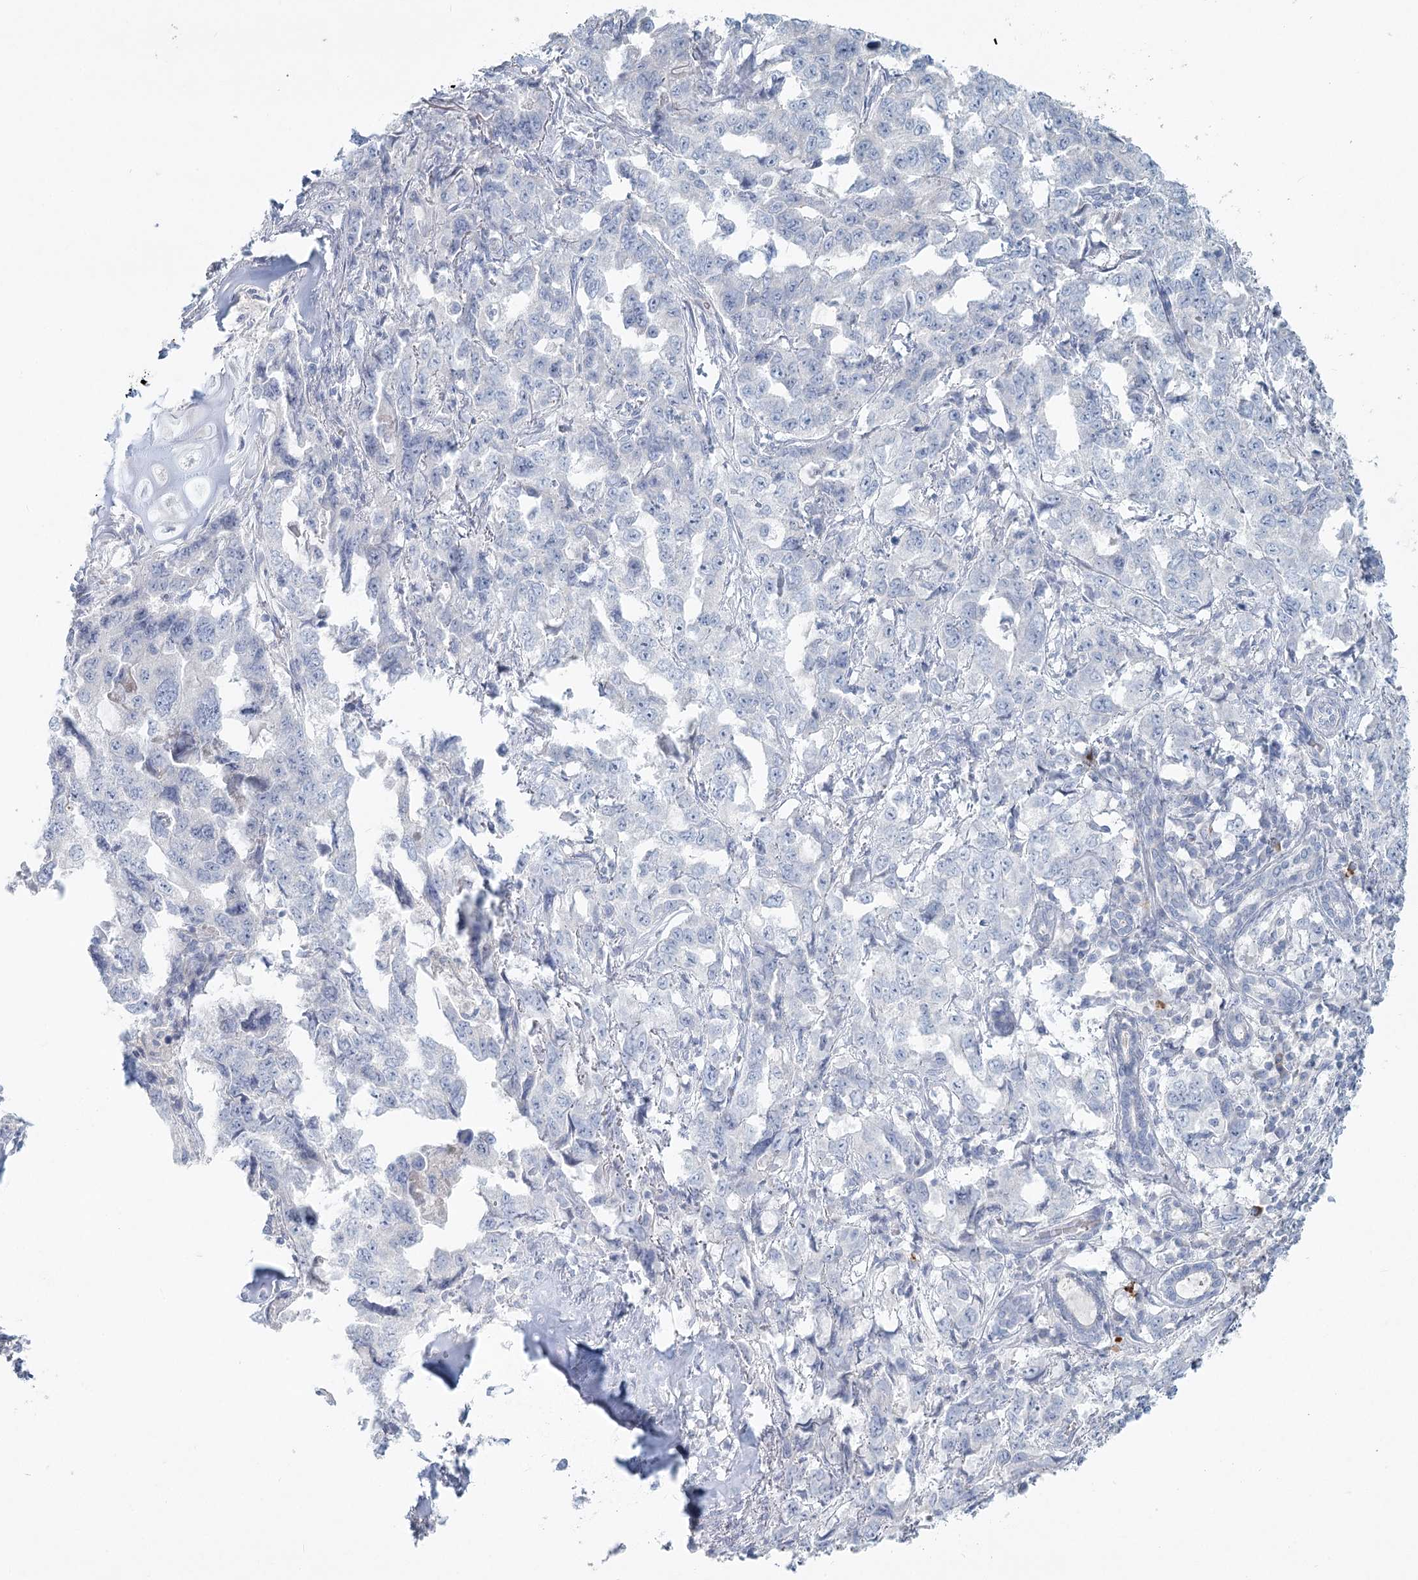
{"staining": {"intensity": "negative", "quantity": "none", "location": "none"}, "tissue": "lung cancer", "cell_type": "Tumor cells", "image_type": "cancer", "snomed": [{"axis": "morphology", "description": "Adenocarcinoma, NOS"}, {"axis": "topography", "description": "Lung"}], "caption": "A photomicrograph of adenocarcinoma (lung) stained for a protein exhibits no brown staining in tumor cells. (DAB immunohistochemistry visualized using brightfield microscopy, high magnification).", "gene": "LRP2BP", "patient": {"sex": "female", "age": 51}}